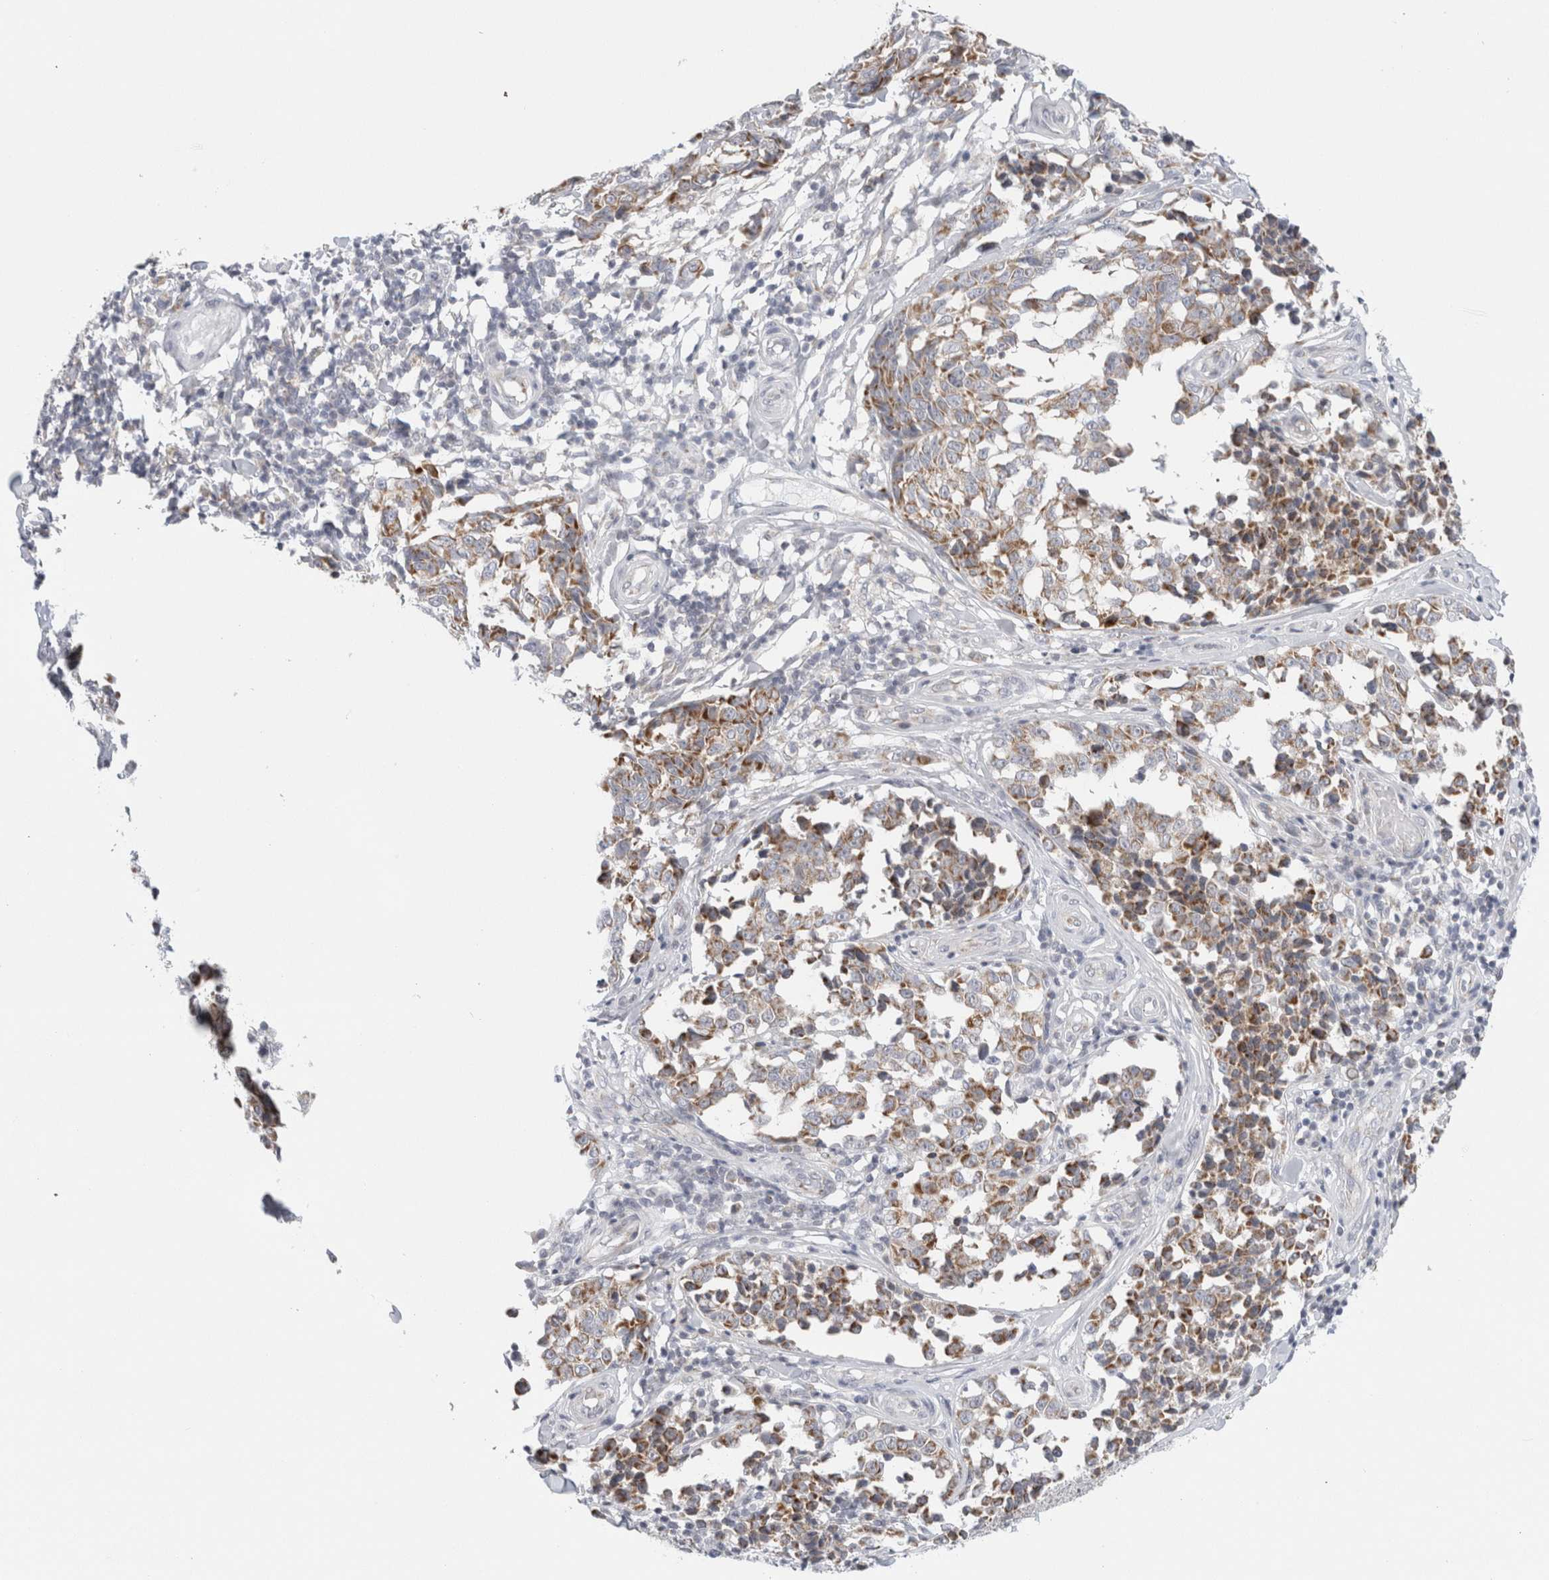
{"staining": {"intensity": "moderate", "quantity": ">75%", "location": "cytoplasmic/membranous"}, "tissue": "melanoma", "cell_type": "Tumor cells", "image_type": "cancer", "snomed": [{"axis": "morphology", "description": "Malignant melanoma, NOS"}, {"axis": "topography", "description": "Skin"}], "caption": "Human malignant melanoma stained for a protein (brown) displays moderate cytoplasmic/membranous positive staining in approximately >75% of tumor cells.", "gene": "FAHD1", "patient": {"sex": "female", "age": 64}}